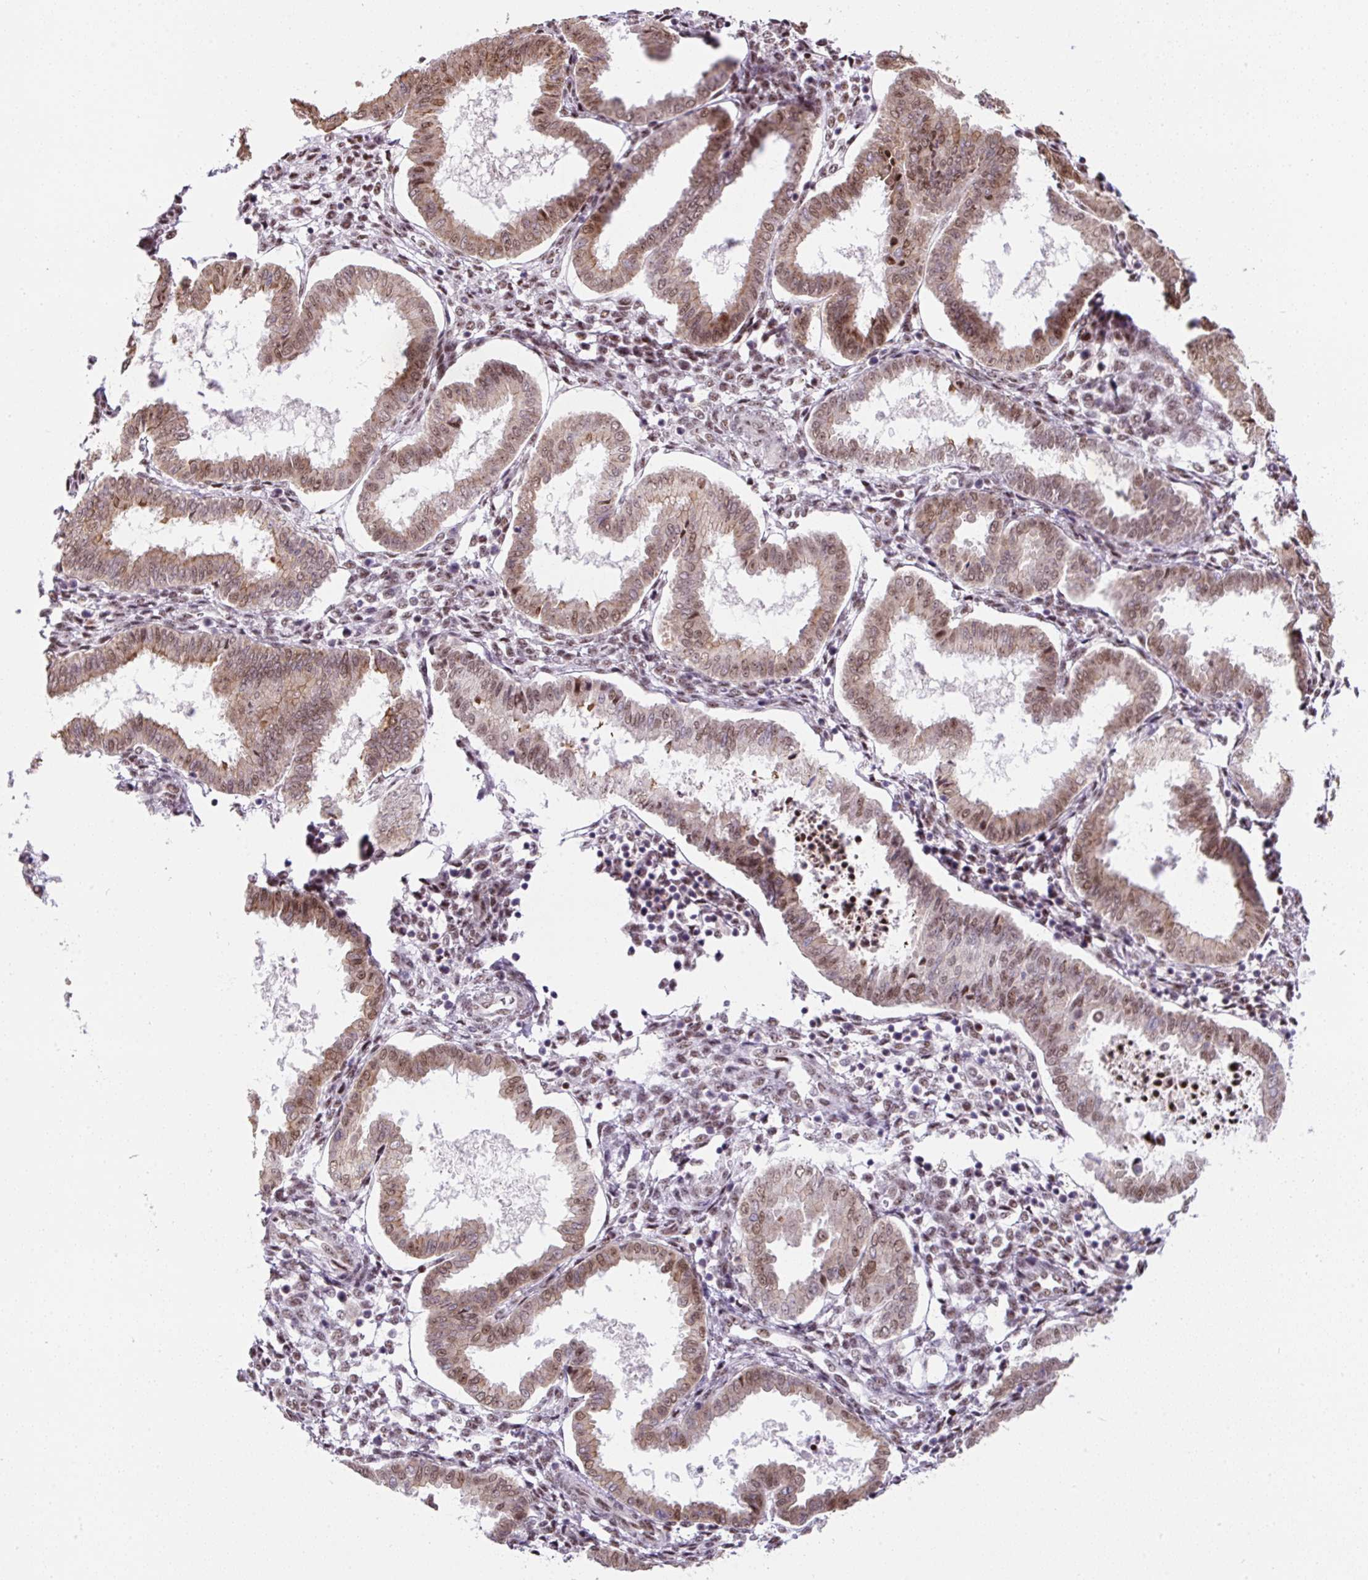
{"staining": {"intensity": "weak", "quantity": "25%-75%", "location": "nuclear"}, "tissue": "endometrium", "cell_type": "Cells in endometrial stroma", "image_type": "normal", "snomed": [{"axis": "morphology", "description": "Normal tissue, NOS"}, {"axis": "topography", "description": "Endometrium"}], "caption": "Protein staining reveals weak nuclear positivity in about 25%-75% of cells in endometrial stroma in benign endometrium.", "gene": "TAF1A", "patient": {"sex": "female", "age": 24}}